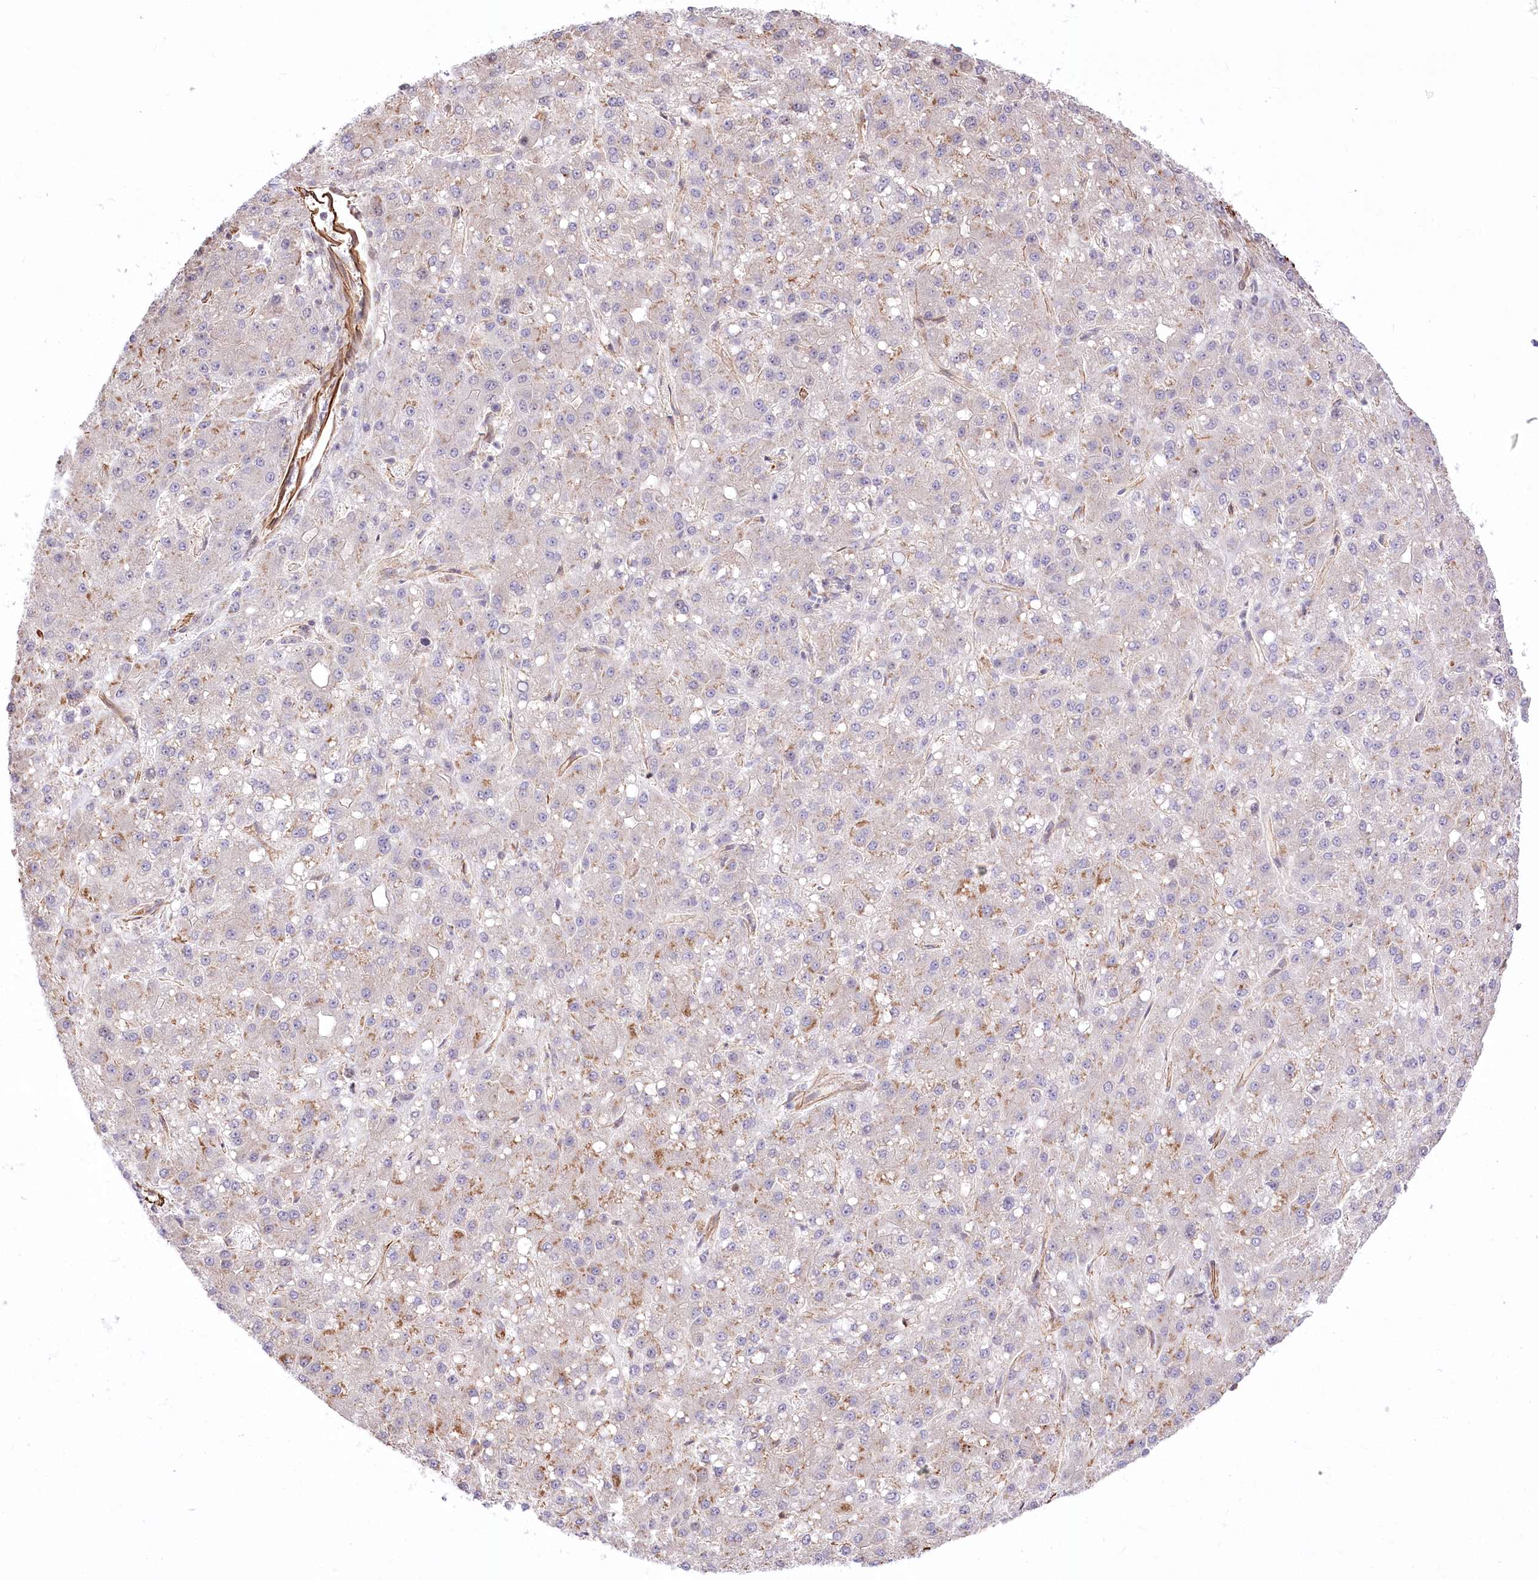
{"staining": {"intensity": "negative", "quantity": "none", "location": "none"}, "tissue": "liver cancer", "cell_type": "Tumor cells", "image_type": "cancer", "snomed": [{"axis": "morphology", "description": "Carcinoma, Hepatocellular, NOS"}, {"axis": "topography", "description": "Liver"}], "caption": "High power microscopy photomicrograph of an immunohistochemistry (IHC) photomicrograph of liver cancer (hepatocellular carcinoma), revealing no significant positivity in tumor cells.", "gene": "TTC1", "patient": {"sex": "male", "age": 67}}